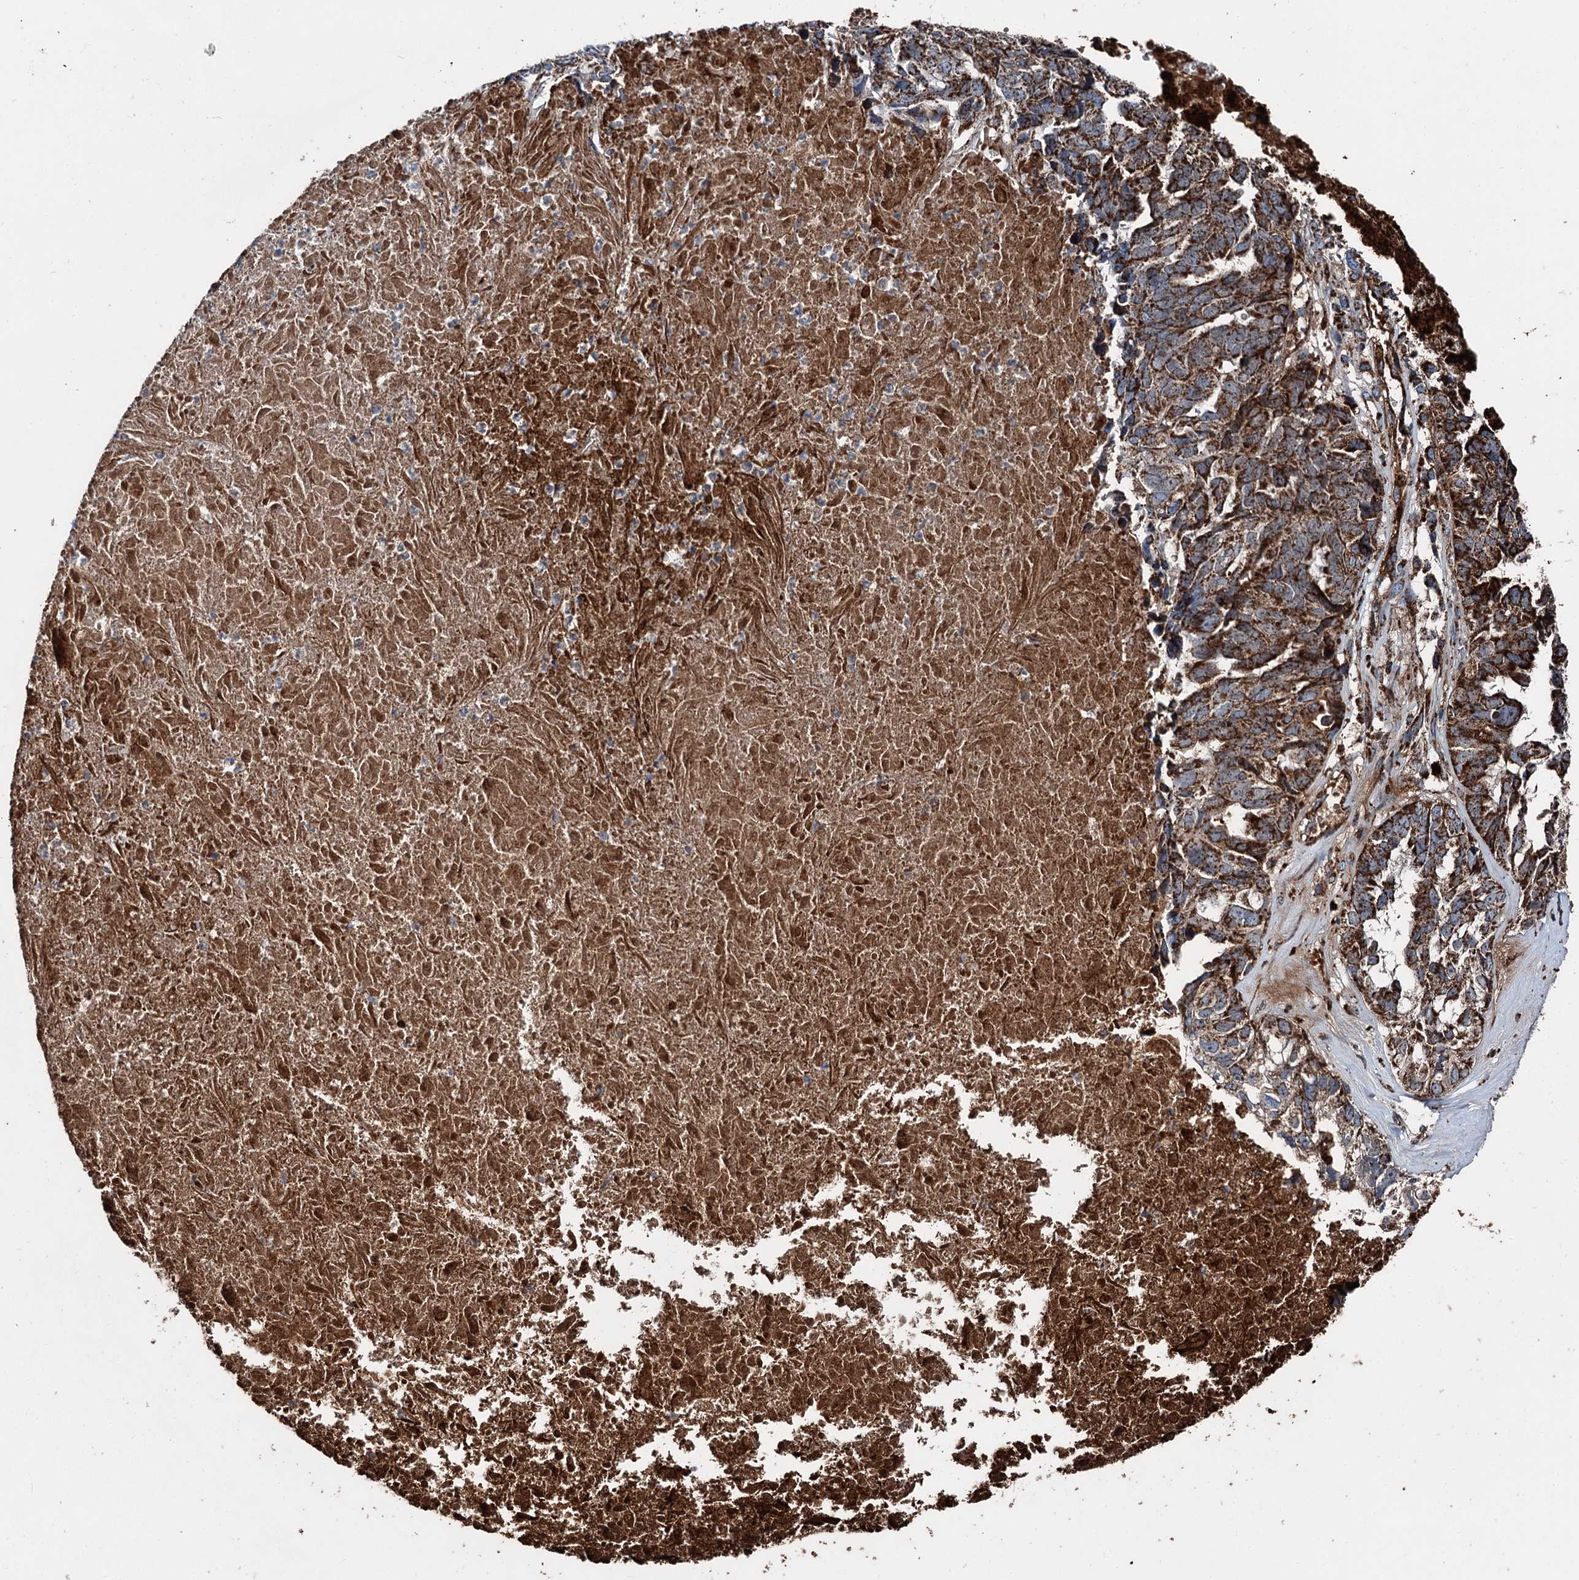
{"staining": {"intensity": "strong", "quantity": ">75%", "location": "cytoplasmic/membranous"}, "tissue": "ovarian cancer", "cell_type": "Tumor cells", "image_type": "cancer", "snomed": [{"axis": "morphology", "description": "Cystadenocarcinoma, serous, NOS"}, {"axis": "topography", "description": "Ovary"}], "caption": "Immunohistochemistry photomicrograph of neoplastic tissue: human ovarian cancer (serous cystadenocarcinoma) stained using immunohistochemistry (IHC) demonstrates high levels of strong protein expression localized specifically in the cytoplasmic/membranous of tumor cells, appearing as a cytoplasmic/membranous brown color.", "gene": "DDIAS", "patient": {"sex": "female", "age": 79}}